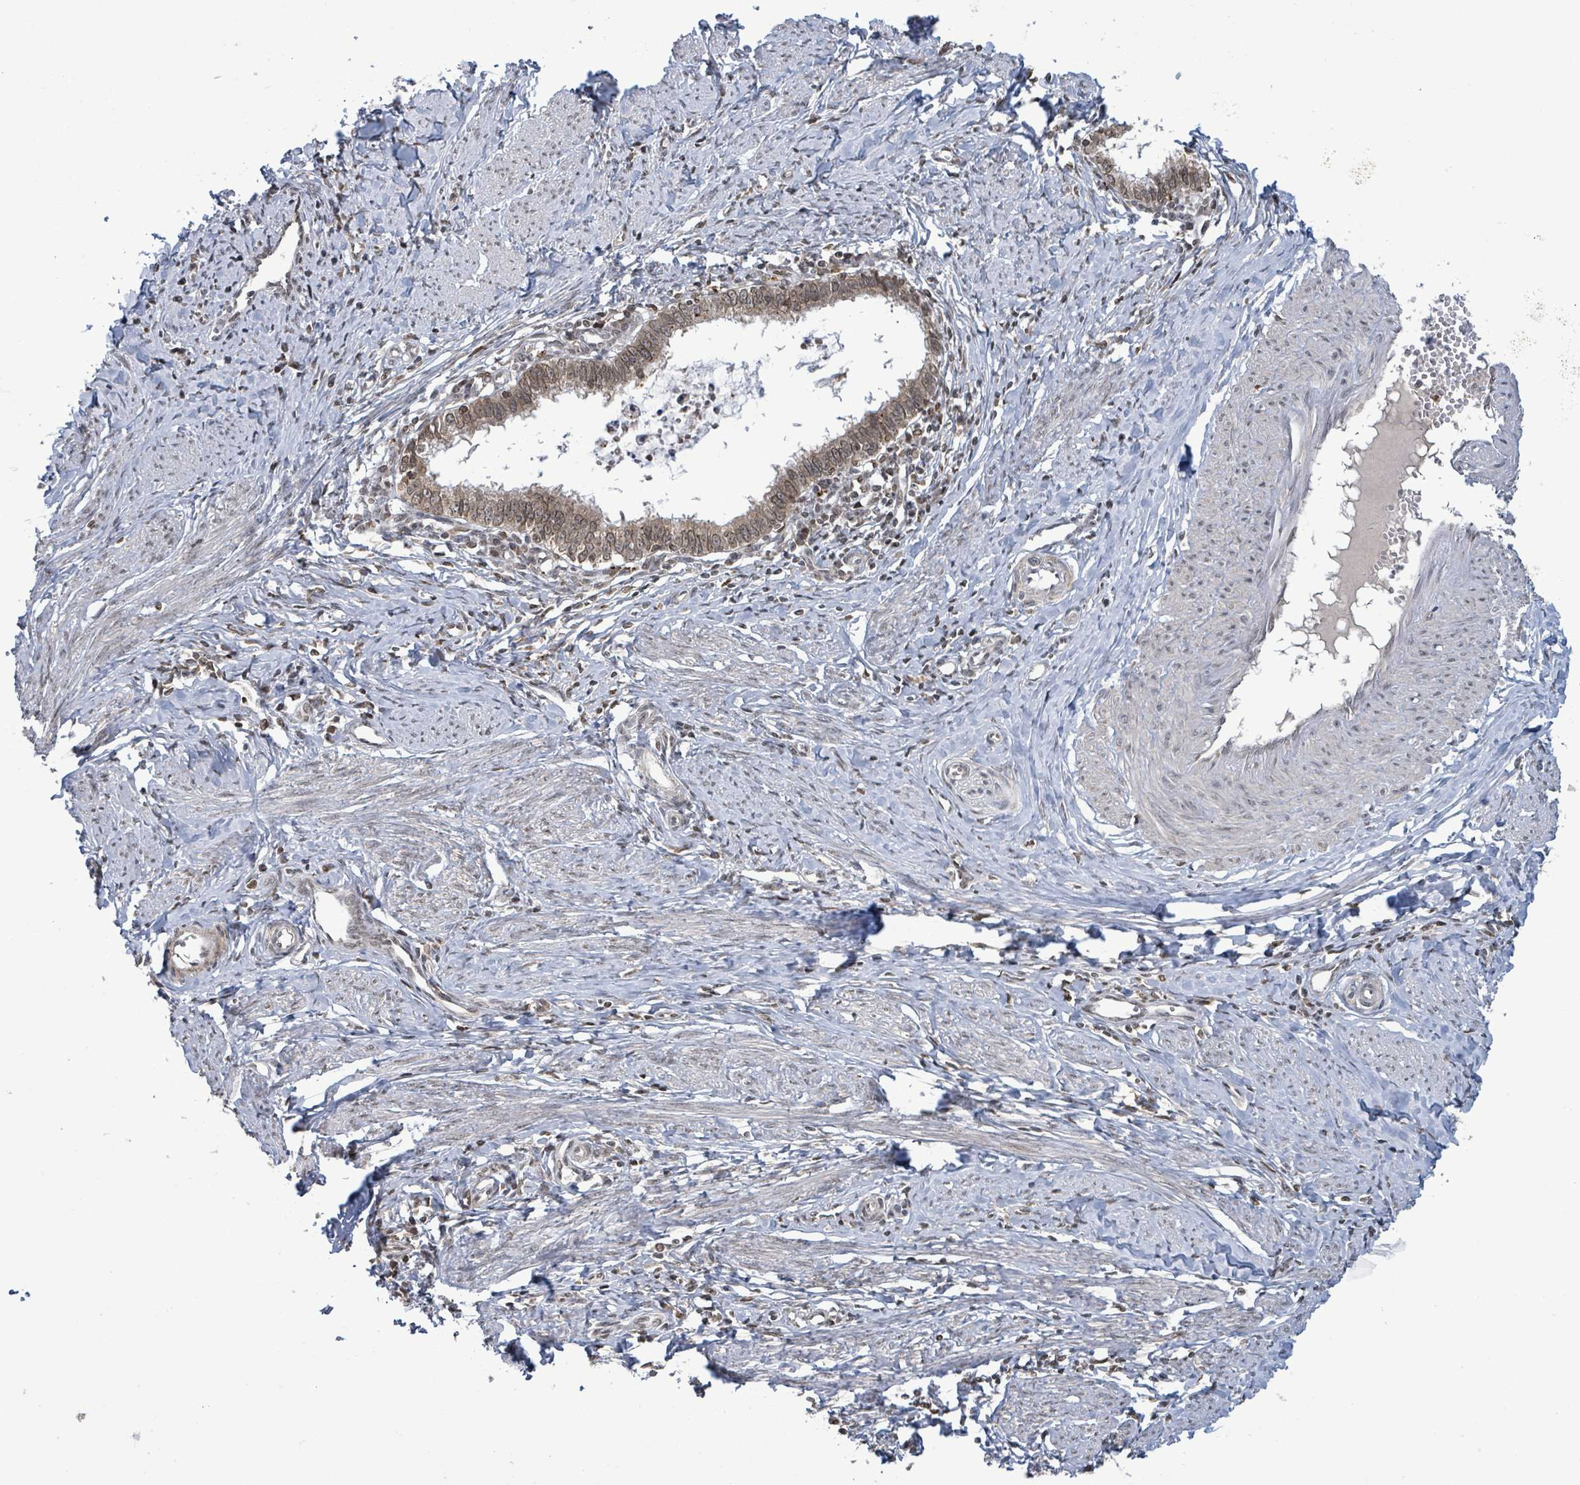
{"staining": {"intensity": "weak", "quantity": ">75%", "location": "nuclear"}, "tissue": "cervical cancer", "cell_type": "Tumor cells", "image_type": "cancer", "snomed": [{"axis": "morphology", "description": "Adenocarcinoma, NOS"}, {"axis": "topography", "description": "Cervix"}], "caption": "Weak nuclear positivity for a protein is identified in about >75% of tumor cells of cervical cancer using immunohistochemistry.", "gene": "SBF2", "patient": {"sex": "female", "age": 36}}